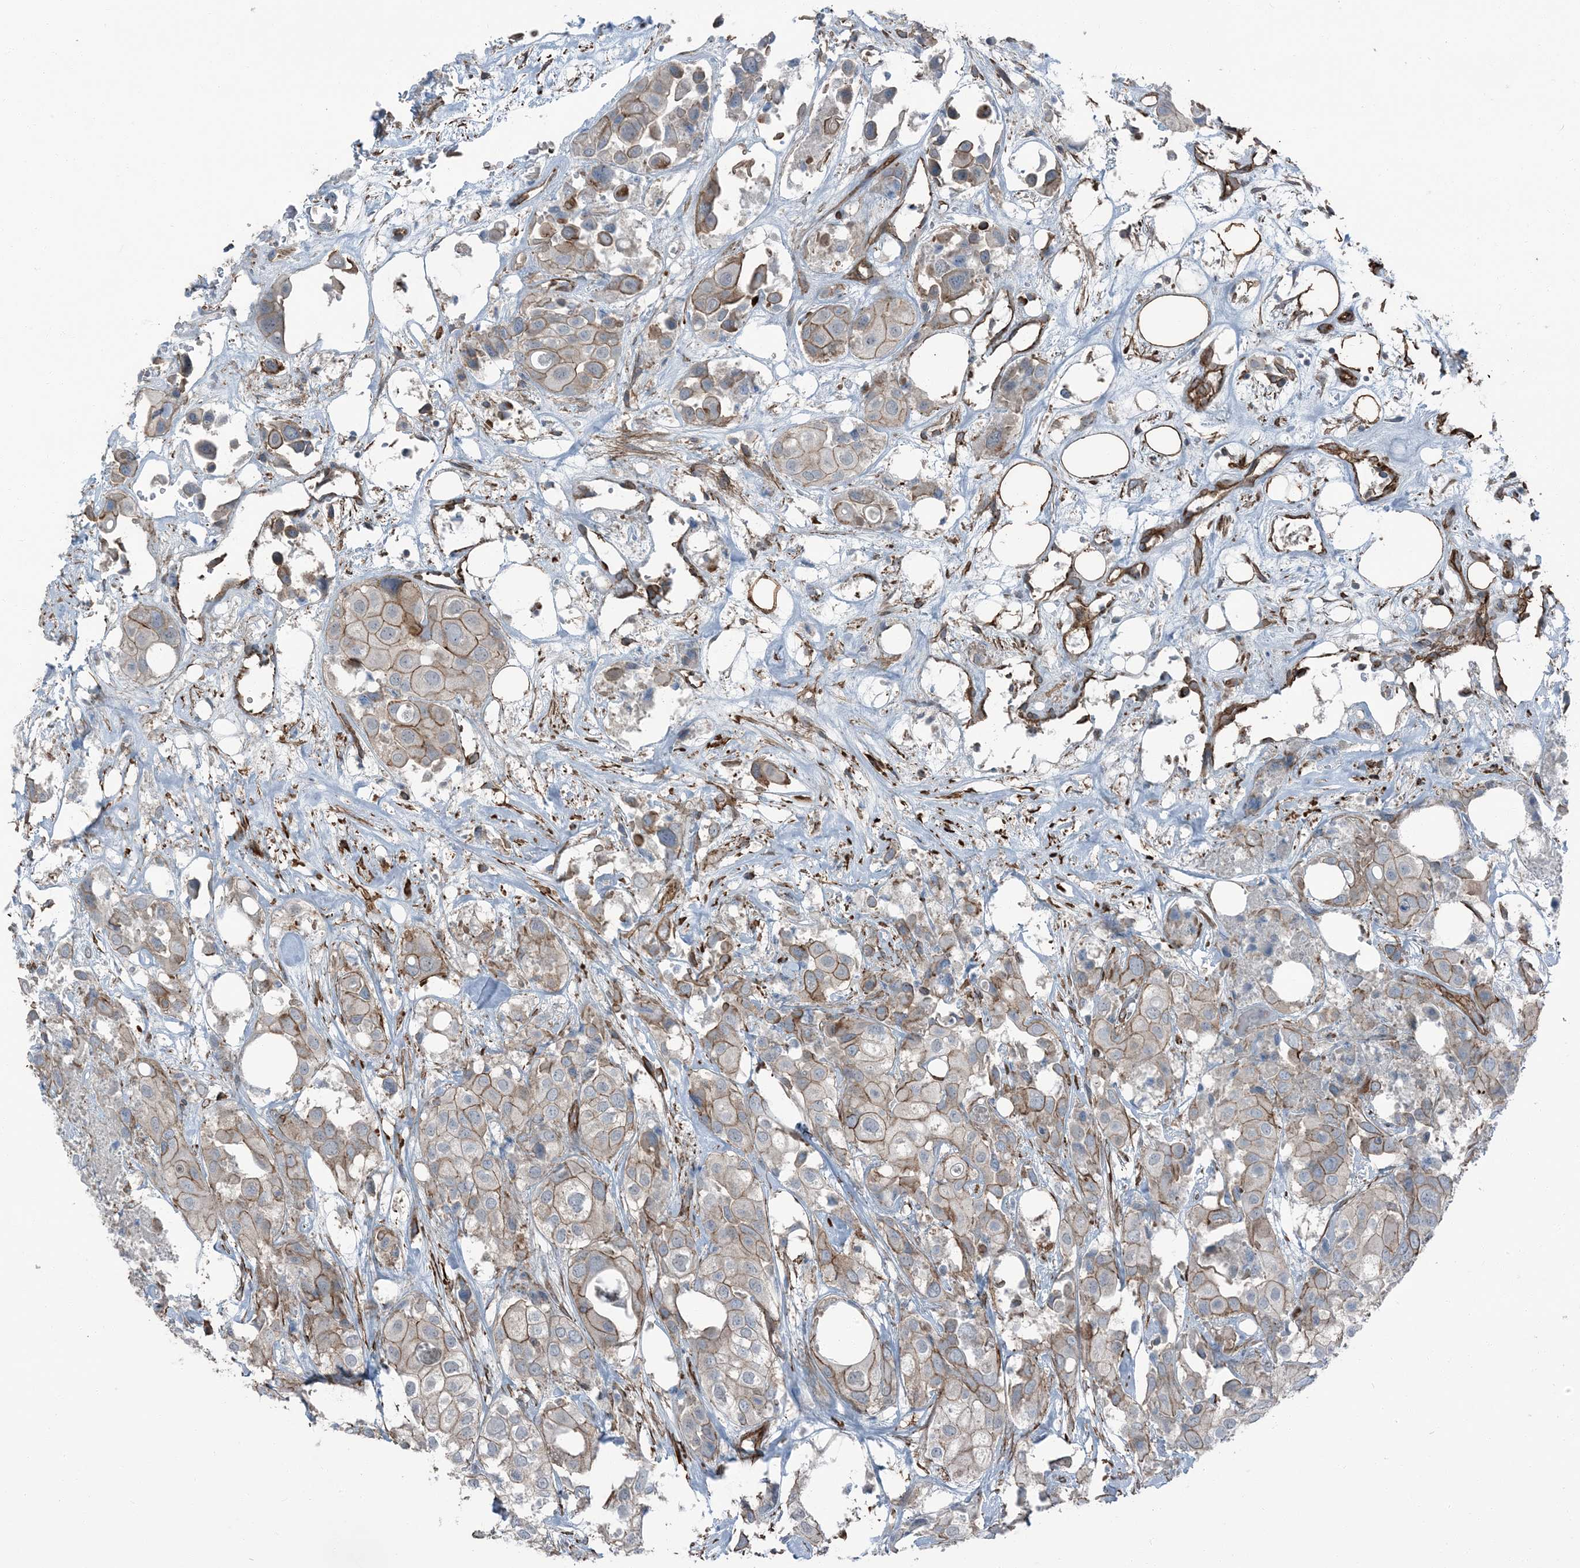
{"staining": {"intensity": "moderate", "quantity": "25%-75%", "location": "cytoplasmic/membranous"}, "tissue": "urothelial cancer", "cell_type": "Tumor cells", "image_type": "cancer", "snomed": [{"axis": "morphology", "description": "Urothelial carcinoma, High grade"}, {"axis": "topography", "description": "Urinary bladder"}], "caption": "Immunohistochemical staining of human high-grade urothelial carcinoma displays medium levels of moderate cytoplasmic/membranous protein staining in approximately 25%-75% of tumor cells. (Brightfield microscopy of DAB IHC at high magnification).", "gene": "ZFP90", "patient": {"sex": "male", "age": 64}}